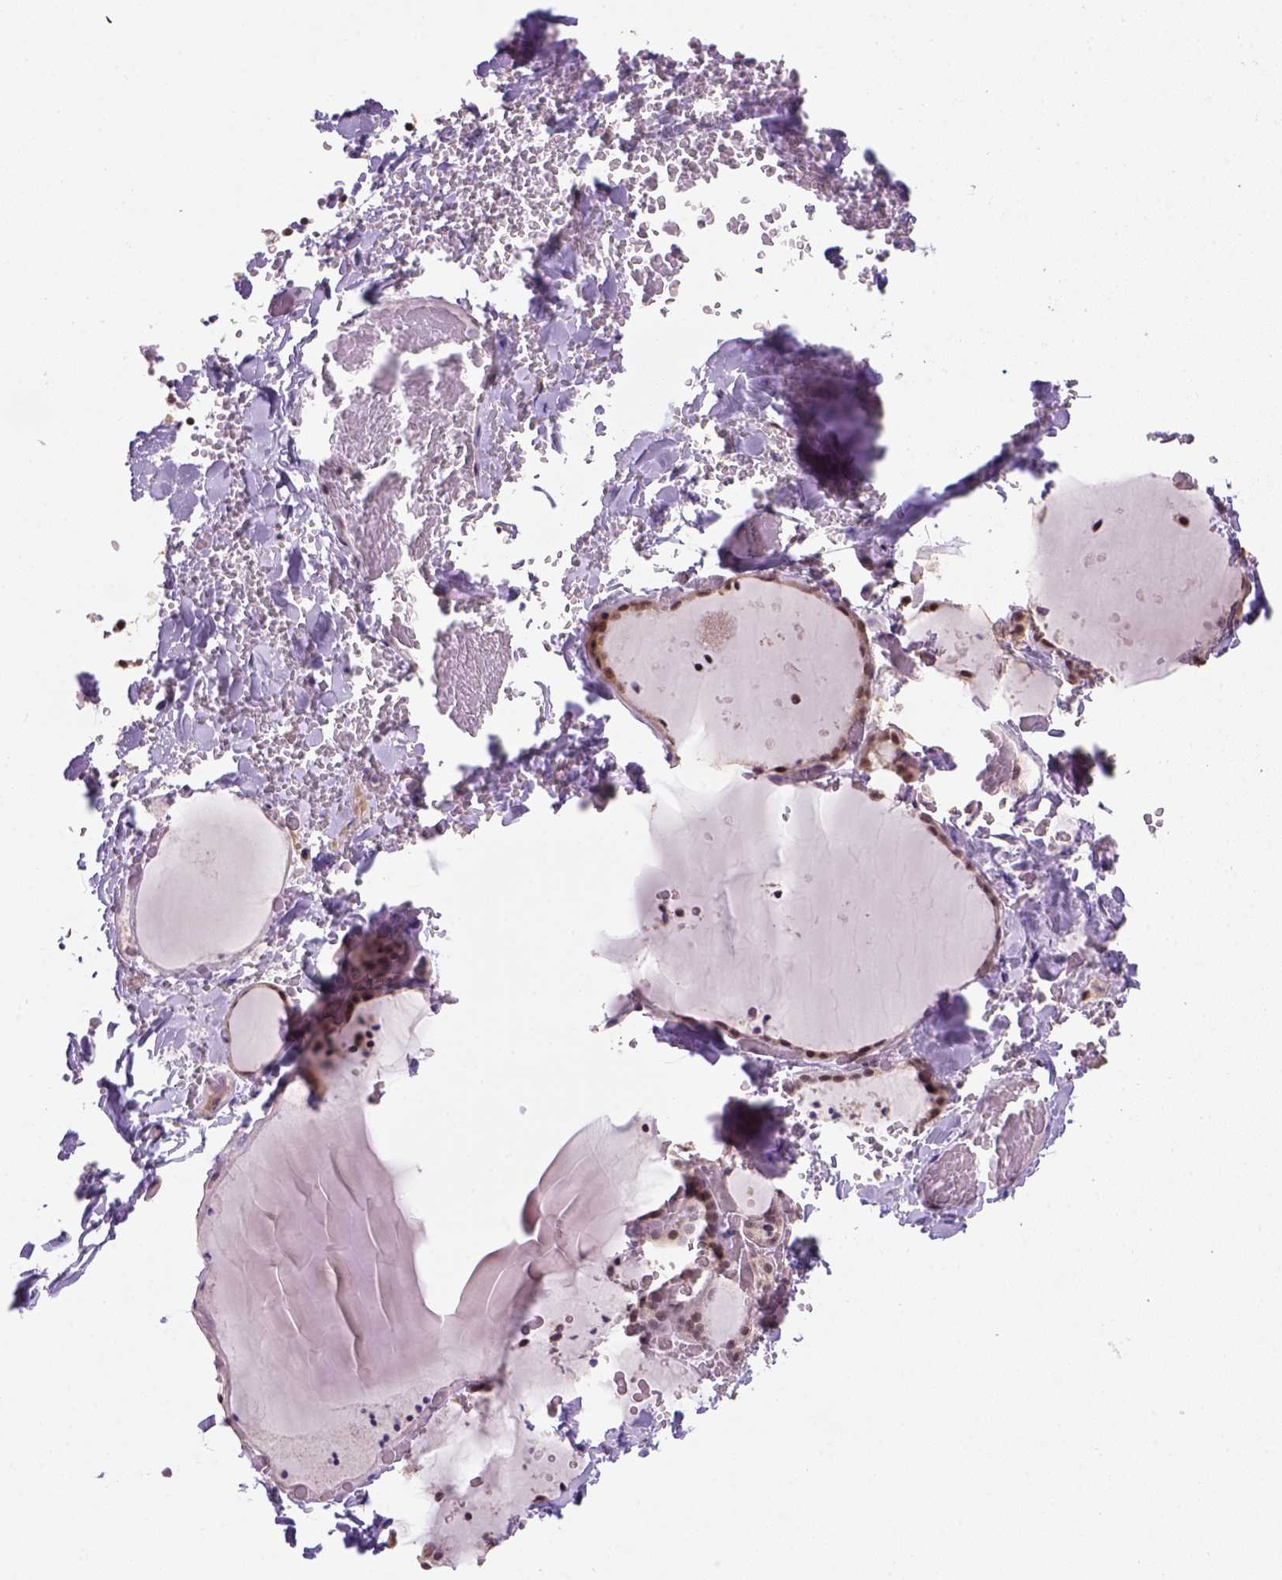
{"staining": {"intensity": "strong", "quantity": ">75%", "location": "nuclear"}, "tissue": "thyroid gland", "cell_type": "Glandular cells", "image_type": "normal", "snomed": [{"axis": "morphology", "description": "Normal tissue, NOS"}, {"axis": "topography", "description": "Thyroid gland"}], "caption": "DAB (3,3'-diaminobenzidine) immunohistochemical staining of normal thyroid gland exhibits strong nuclear protein expression in about >75% of glandular cells. The staining was performed using DAB to visualize the protein expression in brown, while the nuclei were stained in blue with hematoxylin (Magnification: 20x).", "gene": "DDX50", "patient": {"sex": "female", "age": 36}}